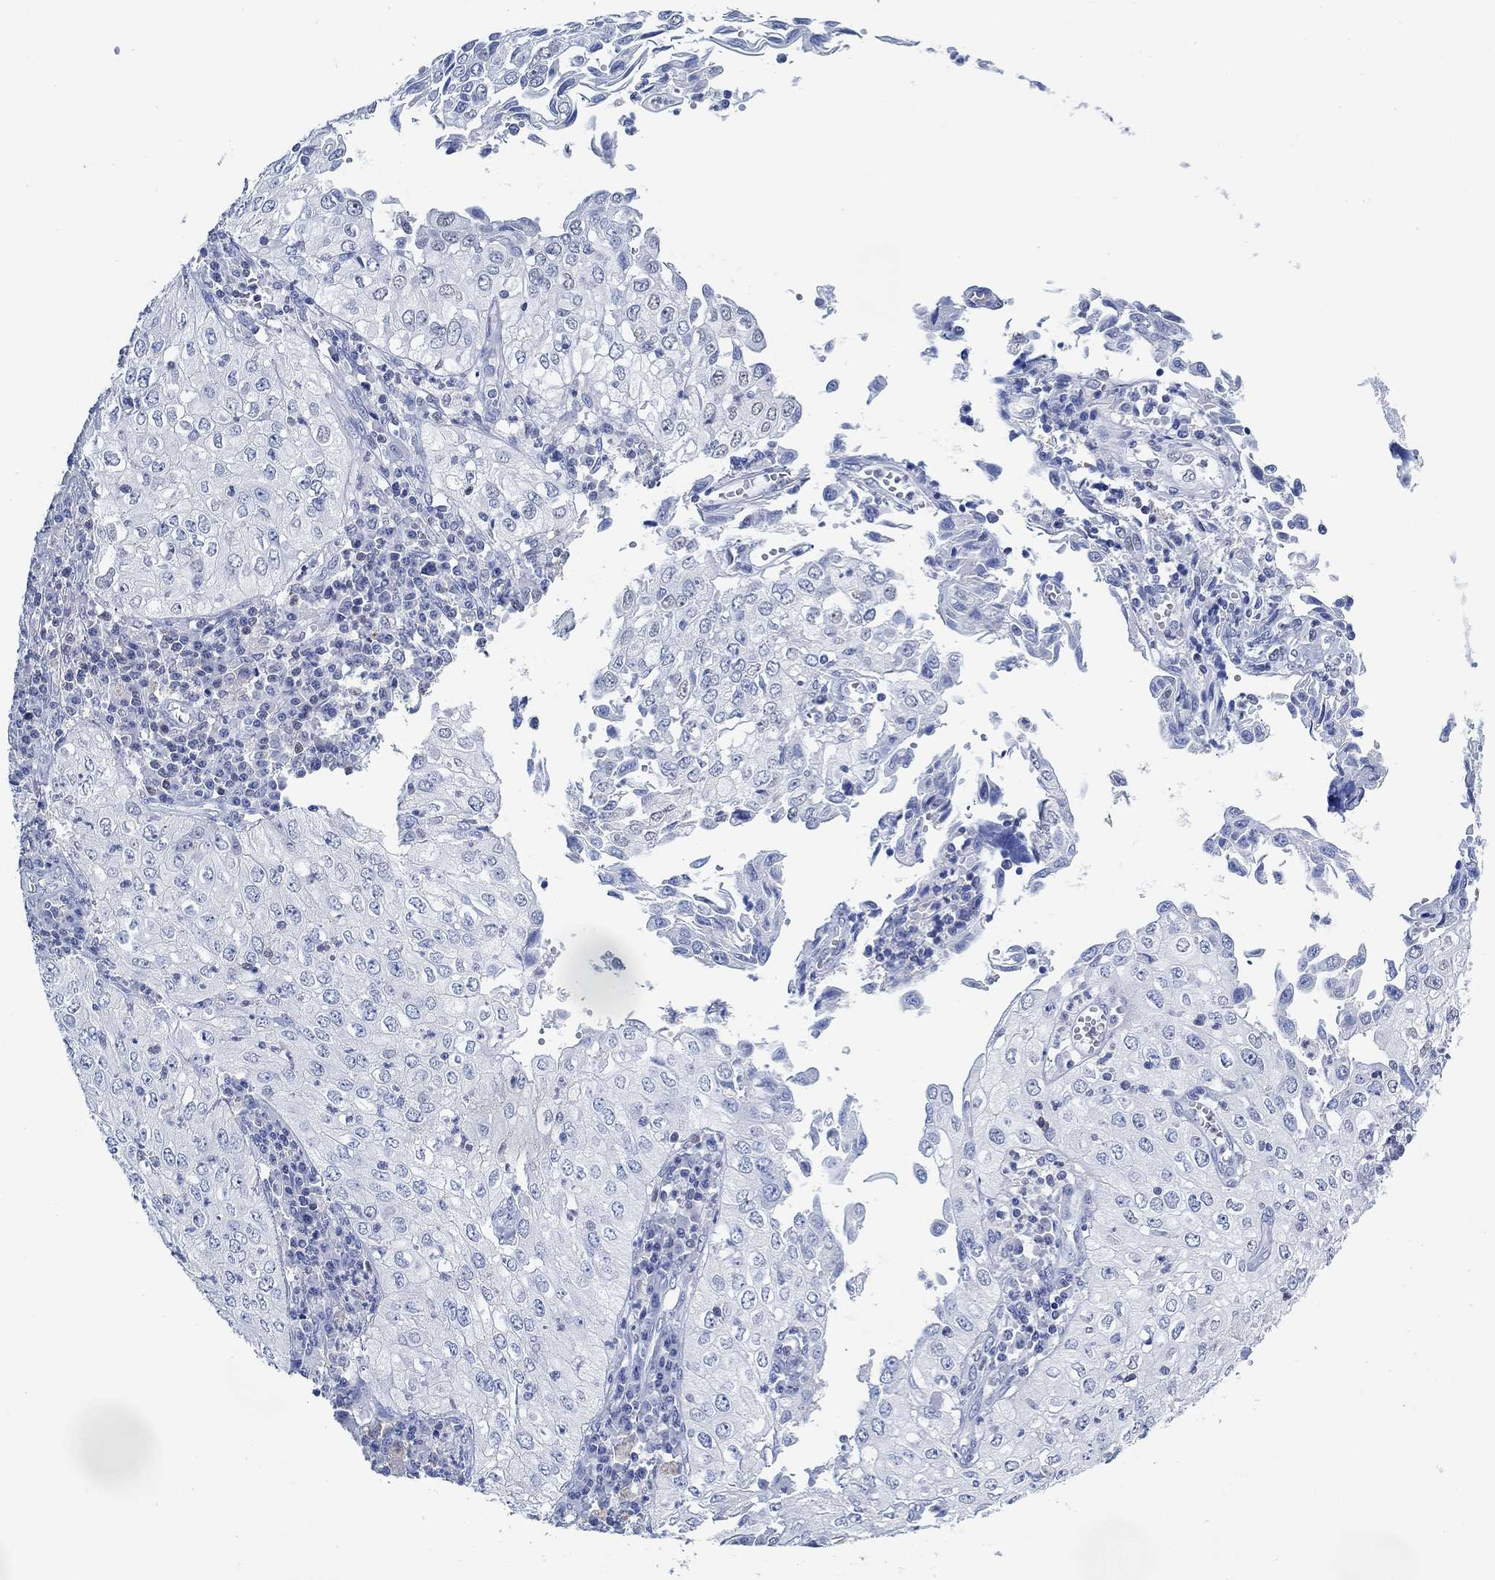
{"staining": {"intensity": "negative", "quantity": "none", "location": "none"}, "tissue": "cervical cancer", "cell_type": "Tumor cells", "image_type": "cancer", "snomed": [{"axis": "morphology", "description": "Squamous cell carcinoma, NOS"}, {"axis": "topography", "description": "Cervix"}], "caption": "A high-resolution image shows immunohistochemistry (IHC) staining of cervical cancer (squamous cell carcinoma), which shows no significant expression in tumor cells.", "gene": "PPP1R17", "patient": {"sex": "female", "age": 24}}